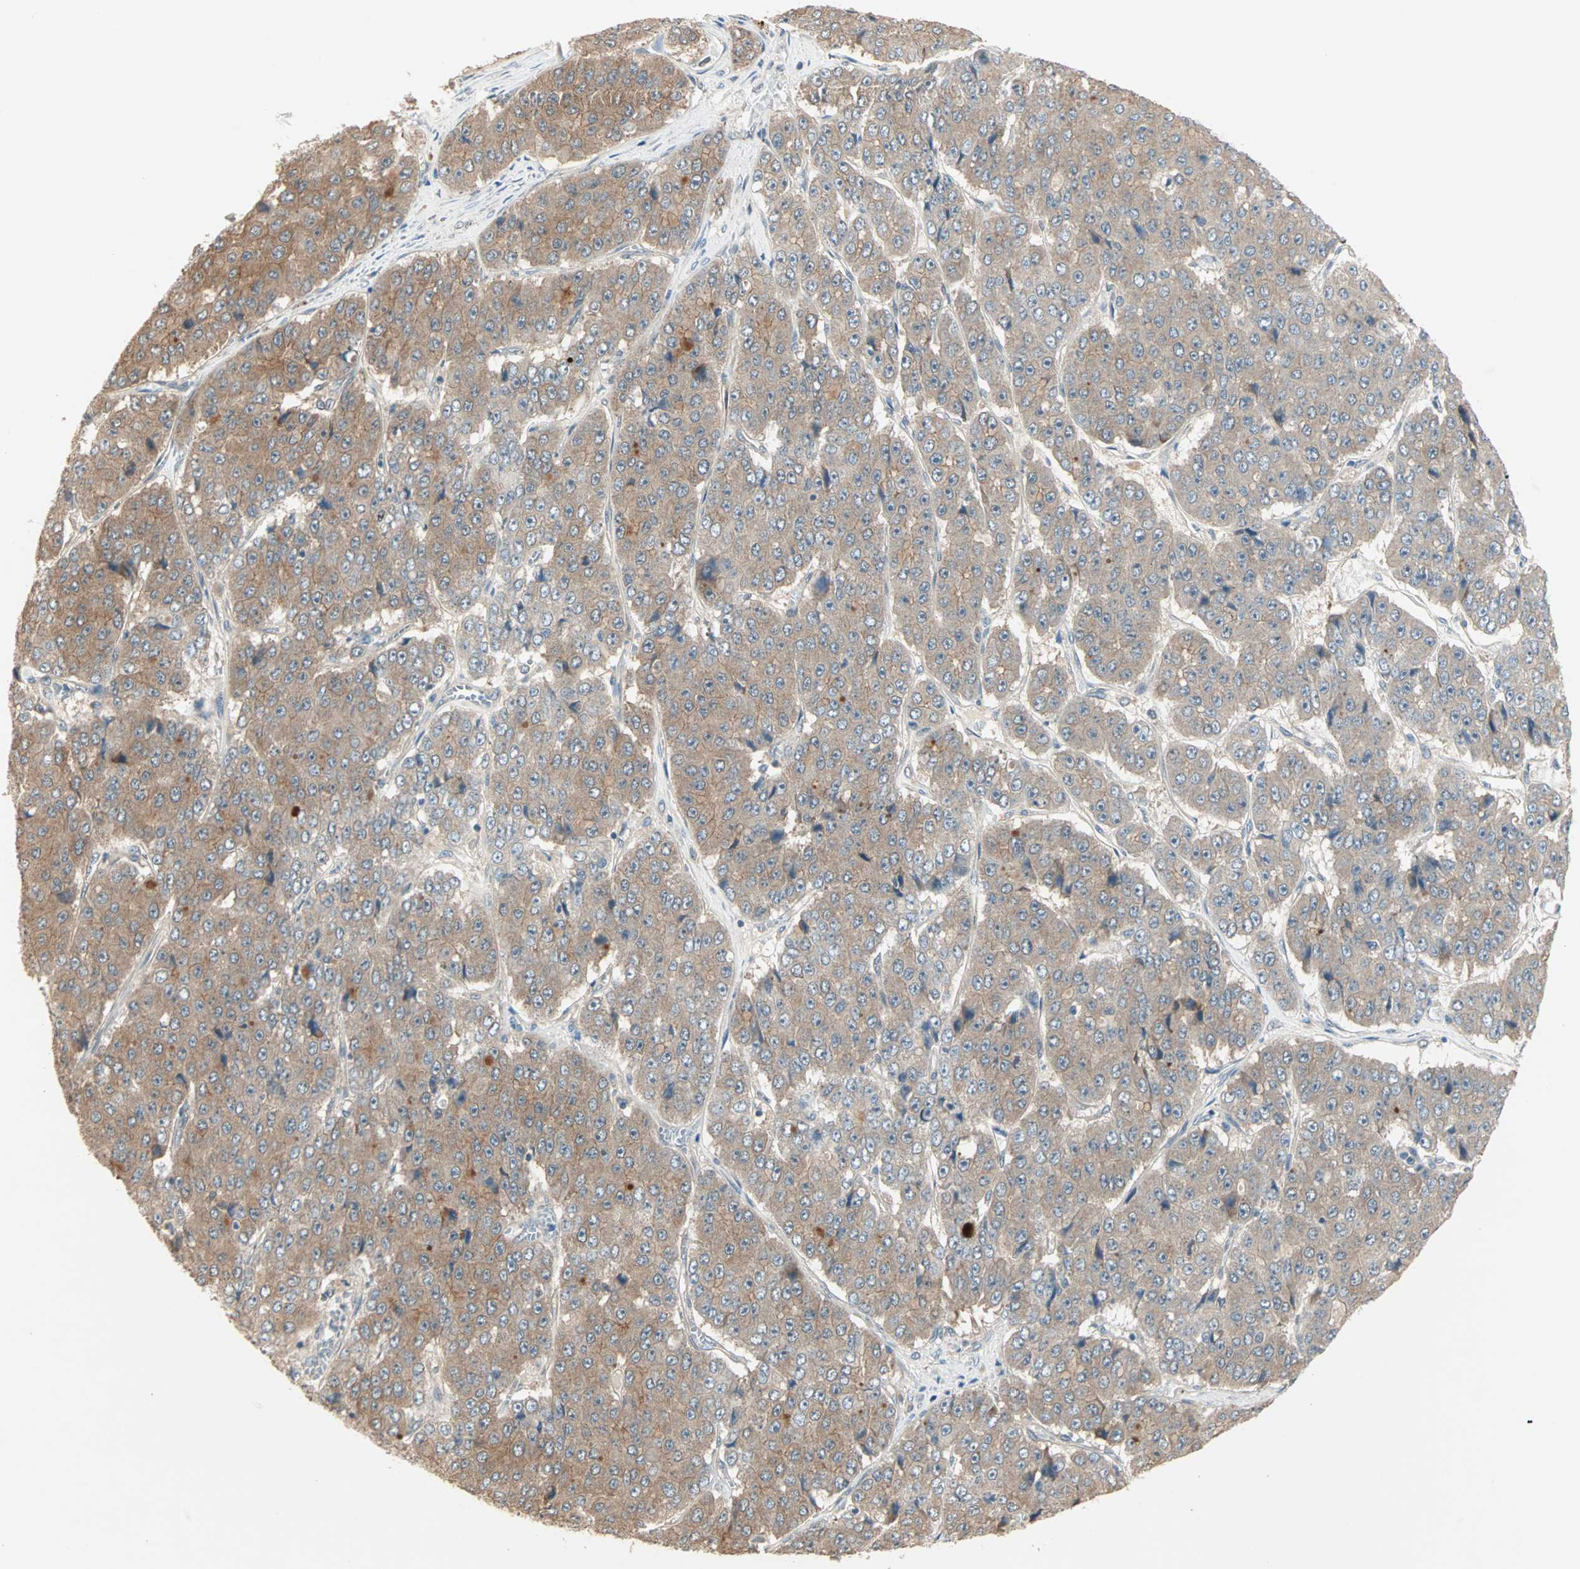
{"staining": {"intensity": "moderate", "quantity": "25%-75%", "location": "cytoplasmic/membranous"}, "tissue": "pancreatic cancer", "cell_type": "Tumor cells", "image_type": "cancer", "snomed": [{"axis": "morphology", "description": "Adenocarcinoma, NOS"}, {"axis": "topography", "description": "Pancreas"}], "caption": "Brown immunohistochemical staining in human adenocarcinoma (pancreatic) reveals moderate cytoplasmic/membranous staining in about 25%-75% of tumor cells. Nuclei are stained in blue.", "gene": "TTF2", "patient": {"sex": "male", "age": 50}}